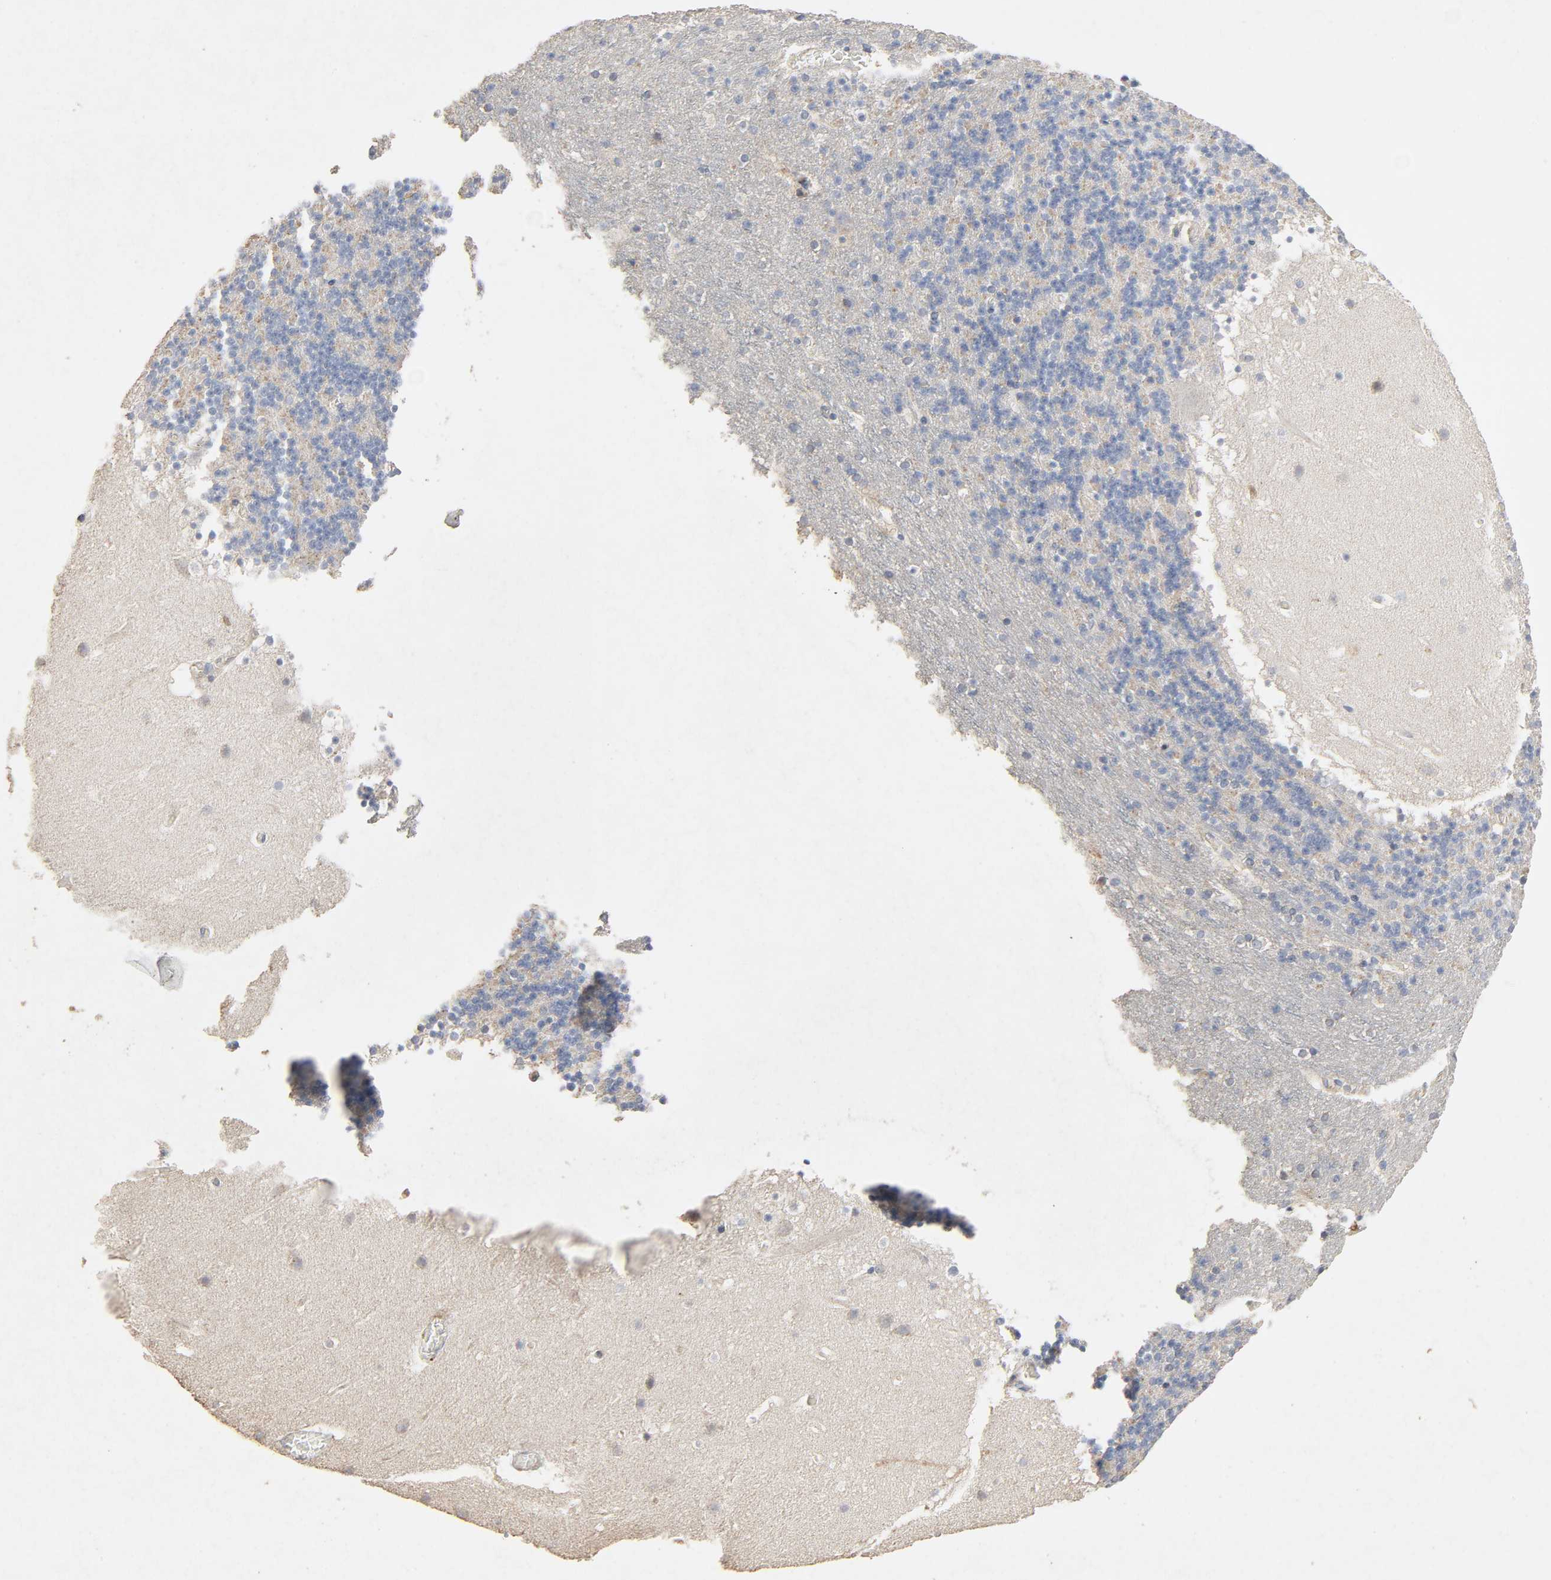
{"staining": {"intensity": "weak", "quantity": ">75%", "location": "cytoplasmic/membranous"}, "tissue": "cerebellum", "cell_type": "Cells in granular layer", "image_type": "normal", "snomed": [{"axis": "morphology", "description": "Normal tissue, NOS"}, {"axis": "topography", "description": "Cerebellum"}], "caption": "Cells in granular layer reveal low levels of weak cytoplasmic/membranous positivity in about >75% of cells in normal human cerebellum.", "gene": "CDK6", "patient": {"sex": "male", "age": 45}}